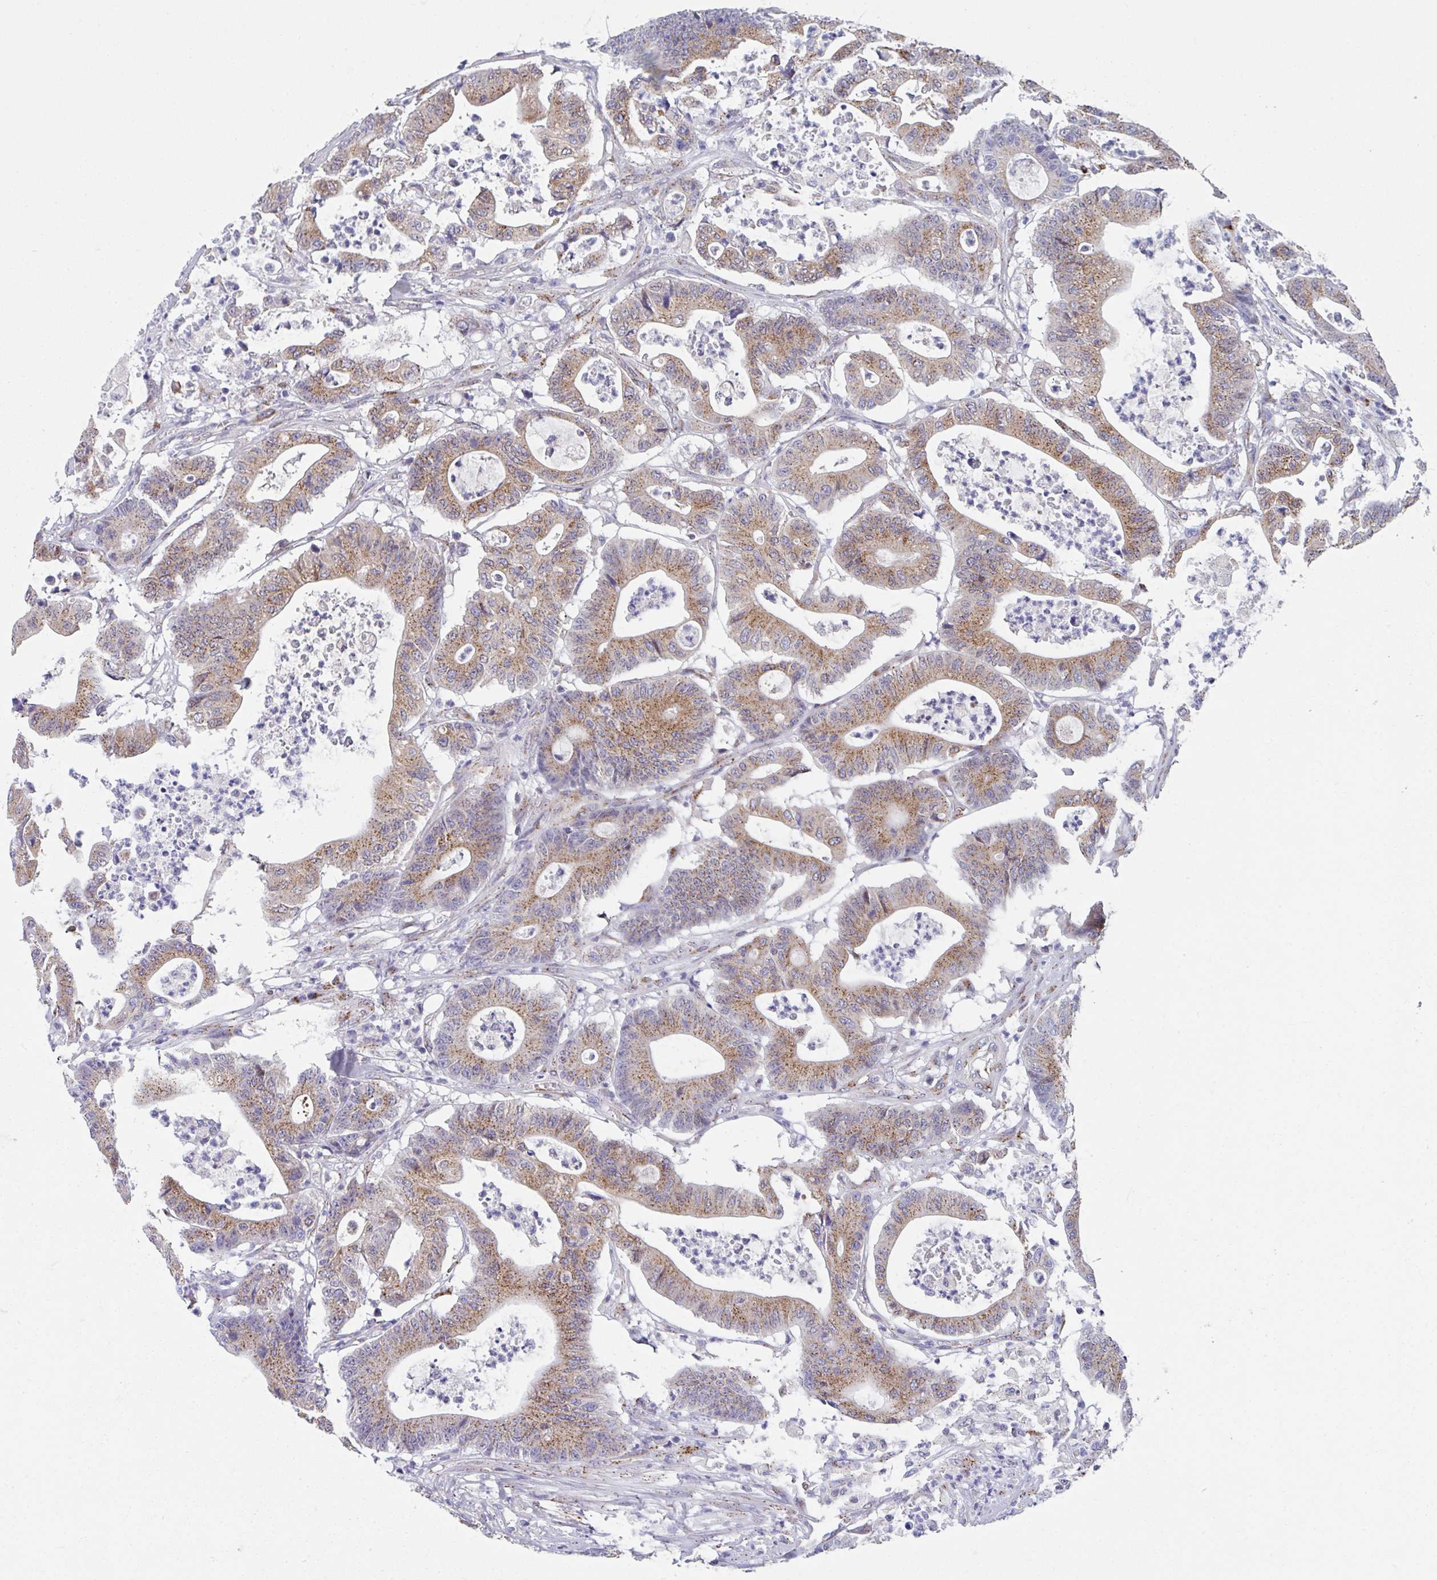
{"staining": {"intensity": "moderate", "quantity": ">75%", "location": "cytoplasmic/membranous"}, "tissue": "colorectal cancer", "cell_type": "Tumor cells", "image_type": "cancer", "snomed": [{"axis": "morphology", "description": "Adenocarcinoma, NOS"}, {"axis": "topography", "description": "Colon"}], "caption": "There is medium levels of moderate cytoplasmic/membranous staining in tumor cells of colorectal adenocarcinoma, as demonstrated by immunohistochemical staining (brown color).", "gene": "PROSER3", "patient": {"sex": "female", "age": 84}}